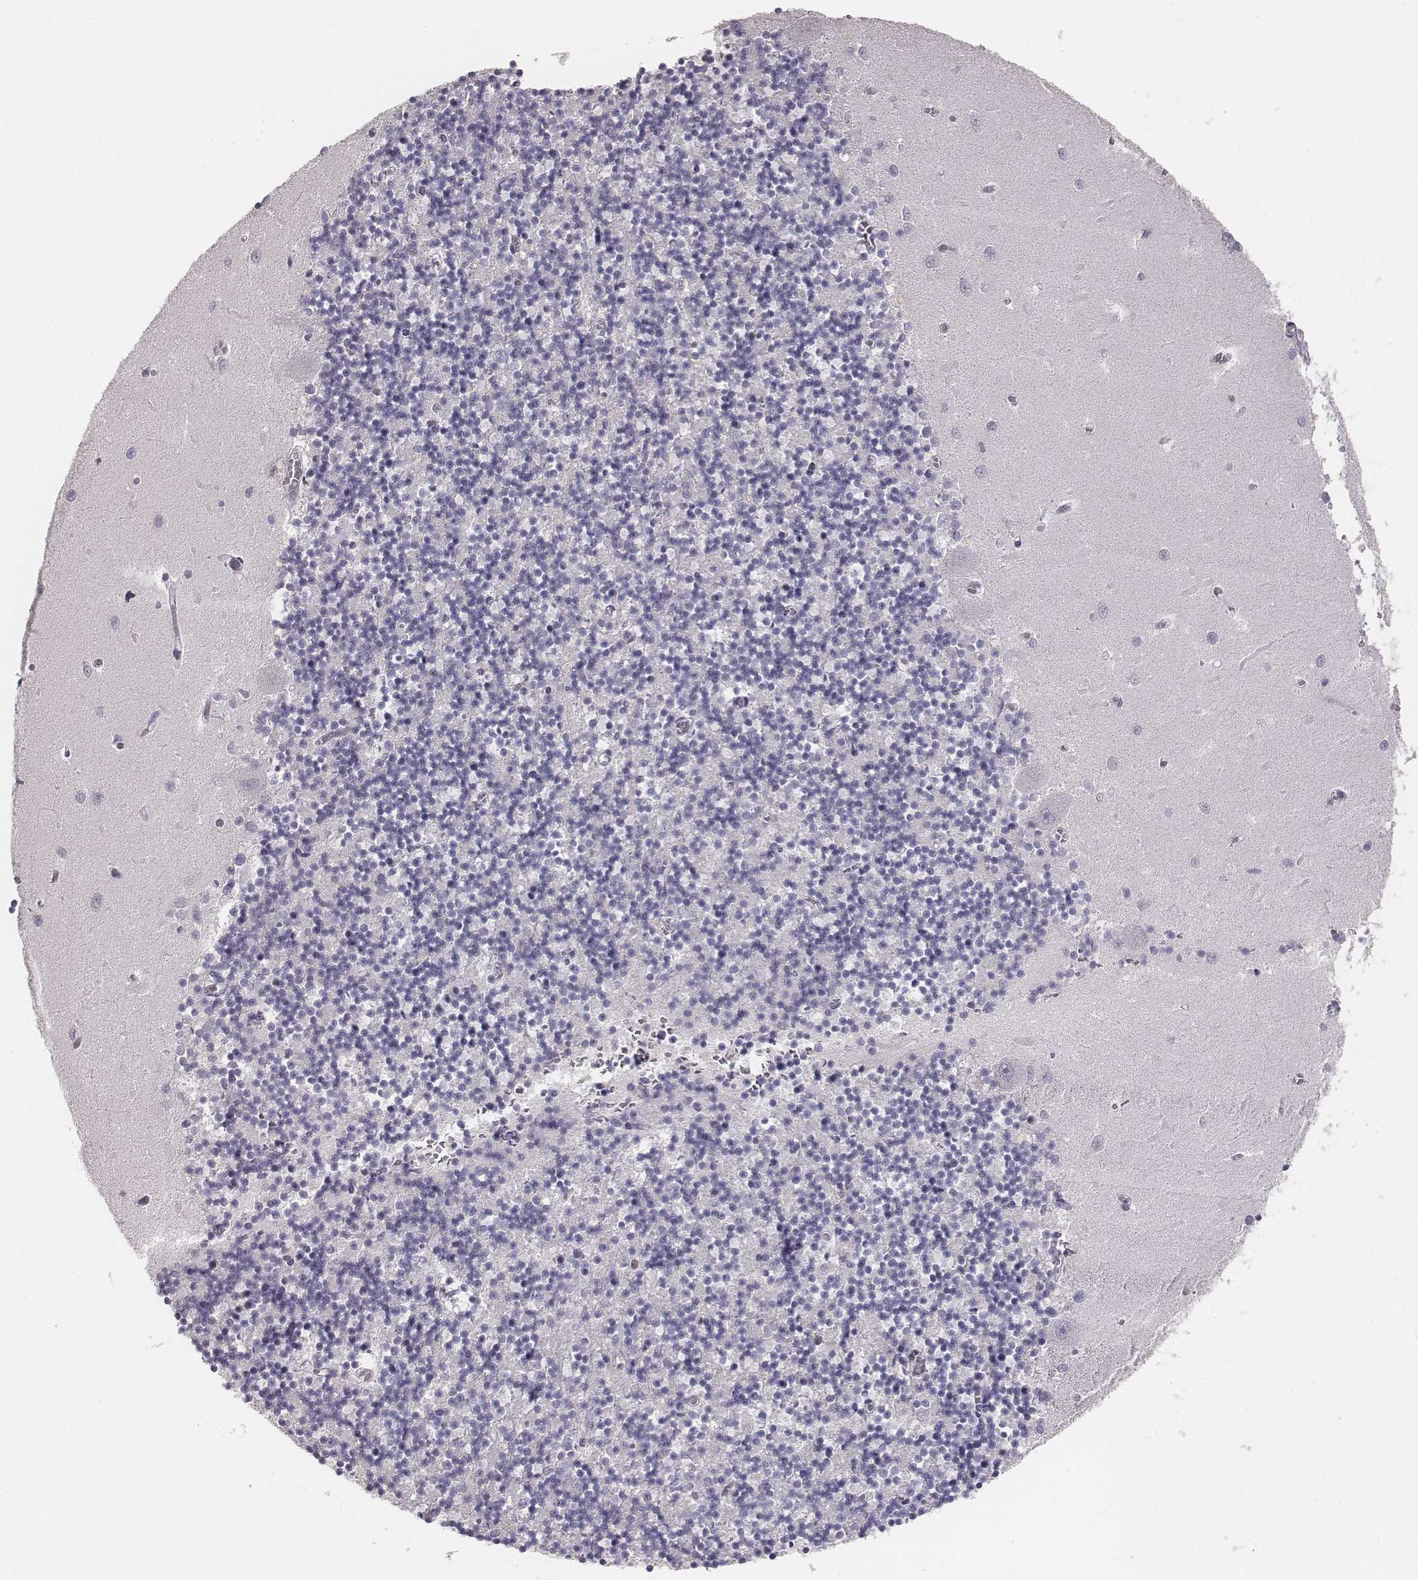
{"staining": {"intensity": "negative", "quantity": "none", "location": "none"}, "tissue": "cerebellum", "cell_type": "Cells in granular layer", "image_type": "normal", "snomed": [{"axis": "morphology", "description": "Normal tissue, NOS"}, {"axis": "topography", "description": "Cerebellum"}], "caption": "Cerebellum was stained to show a protein in brown. There is no significant expression in cells in granular layer. (DAB (3,3'-diaminobenzidine) IHC with hematoxylin counter stain).", "gene": "MYH6", "patient": {"sex": "female", "age": 64}}